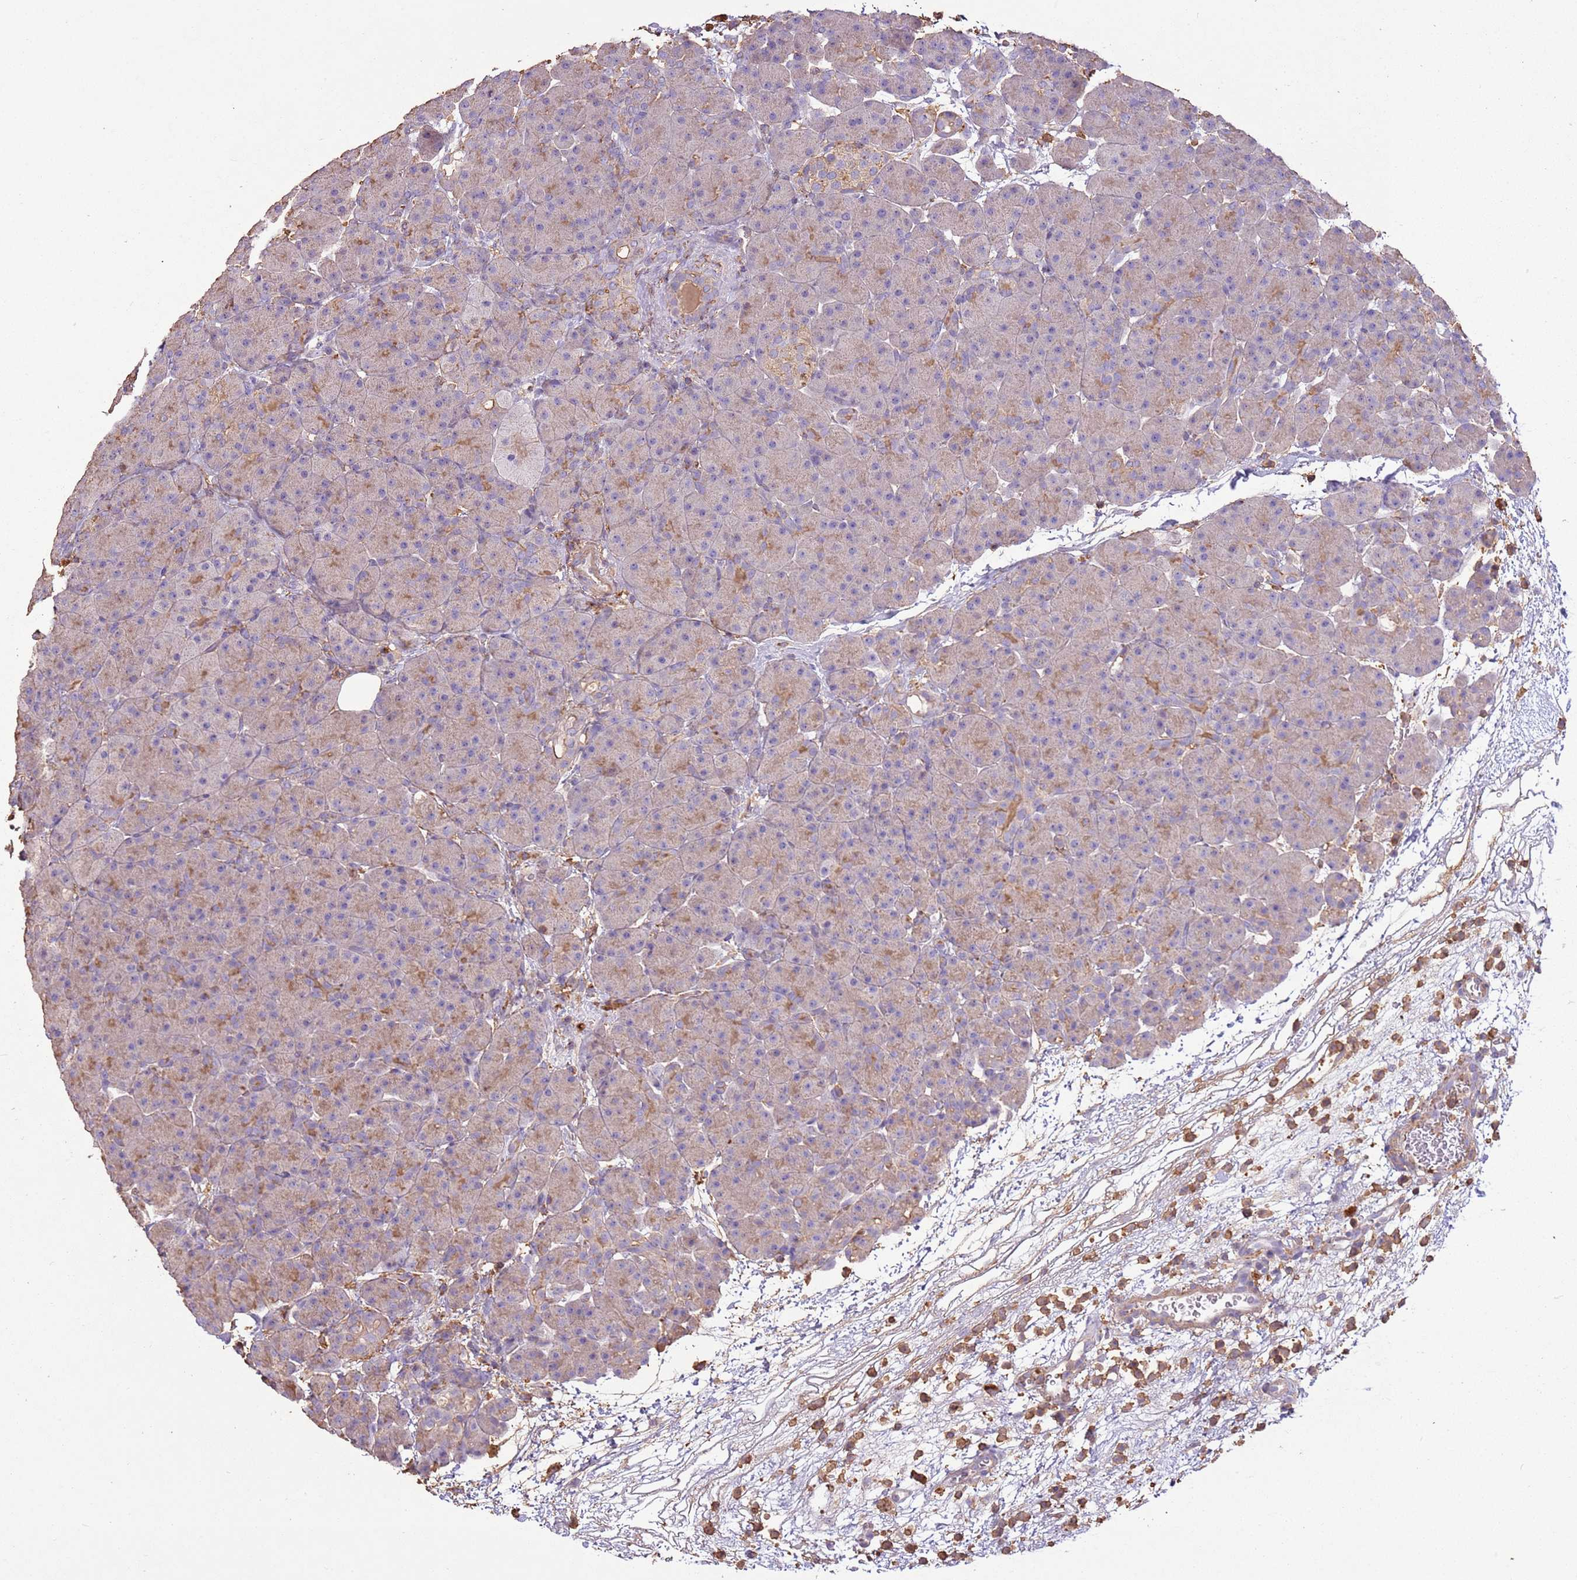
{"staining": {"intensity": "weak", "quantity": "<25%", "location": "cytoplasmic/membranous"}, "tissue": "pancreas", "cell_type": "Exocrine glandular cells", "image_type": "normal", "snomed": [{"axis": "morphology", "description": "Normal tissue, NOS"}, {"axis": "topography", "description": "Pancreas"}], "caption": "Exocrine glandular cells are negative for protein expression in unremarkable human pancreas. Brightfield microscopy of immunohistochemistry stained with DAB (brown) and hematoxylin (blue), captured at high magnification.", "gene": "ARL10", "patient": {"sex": "male", "age": 66}}